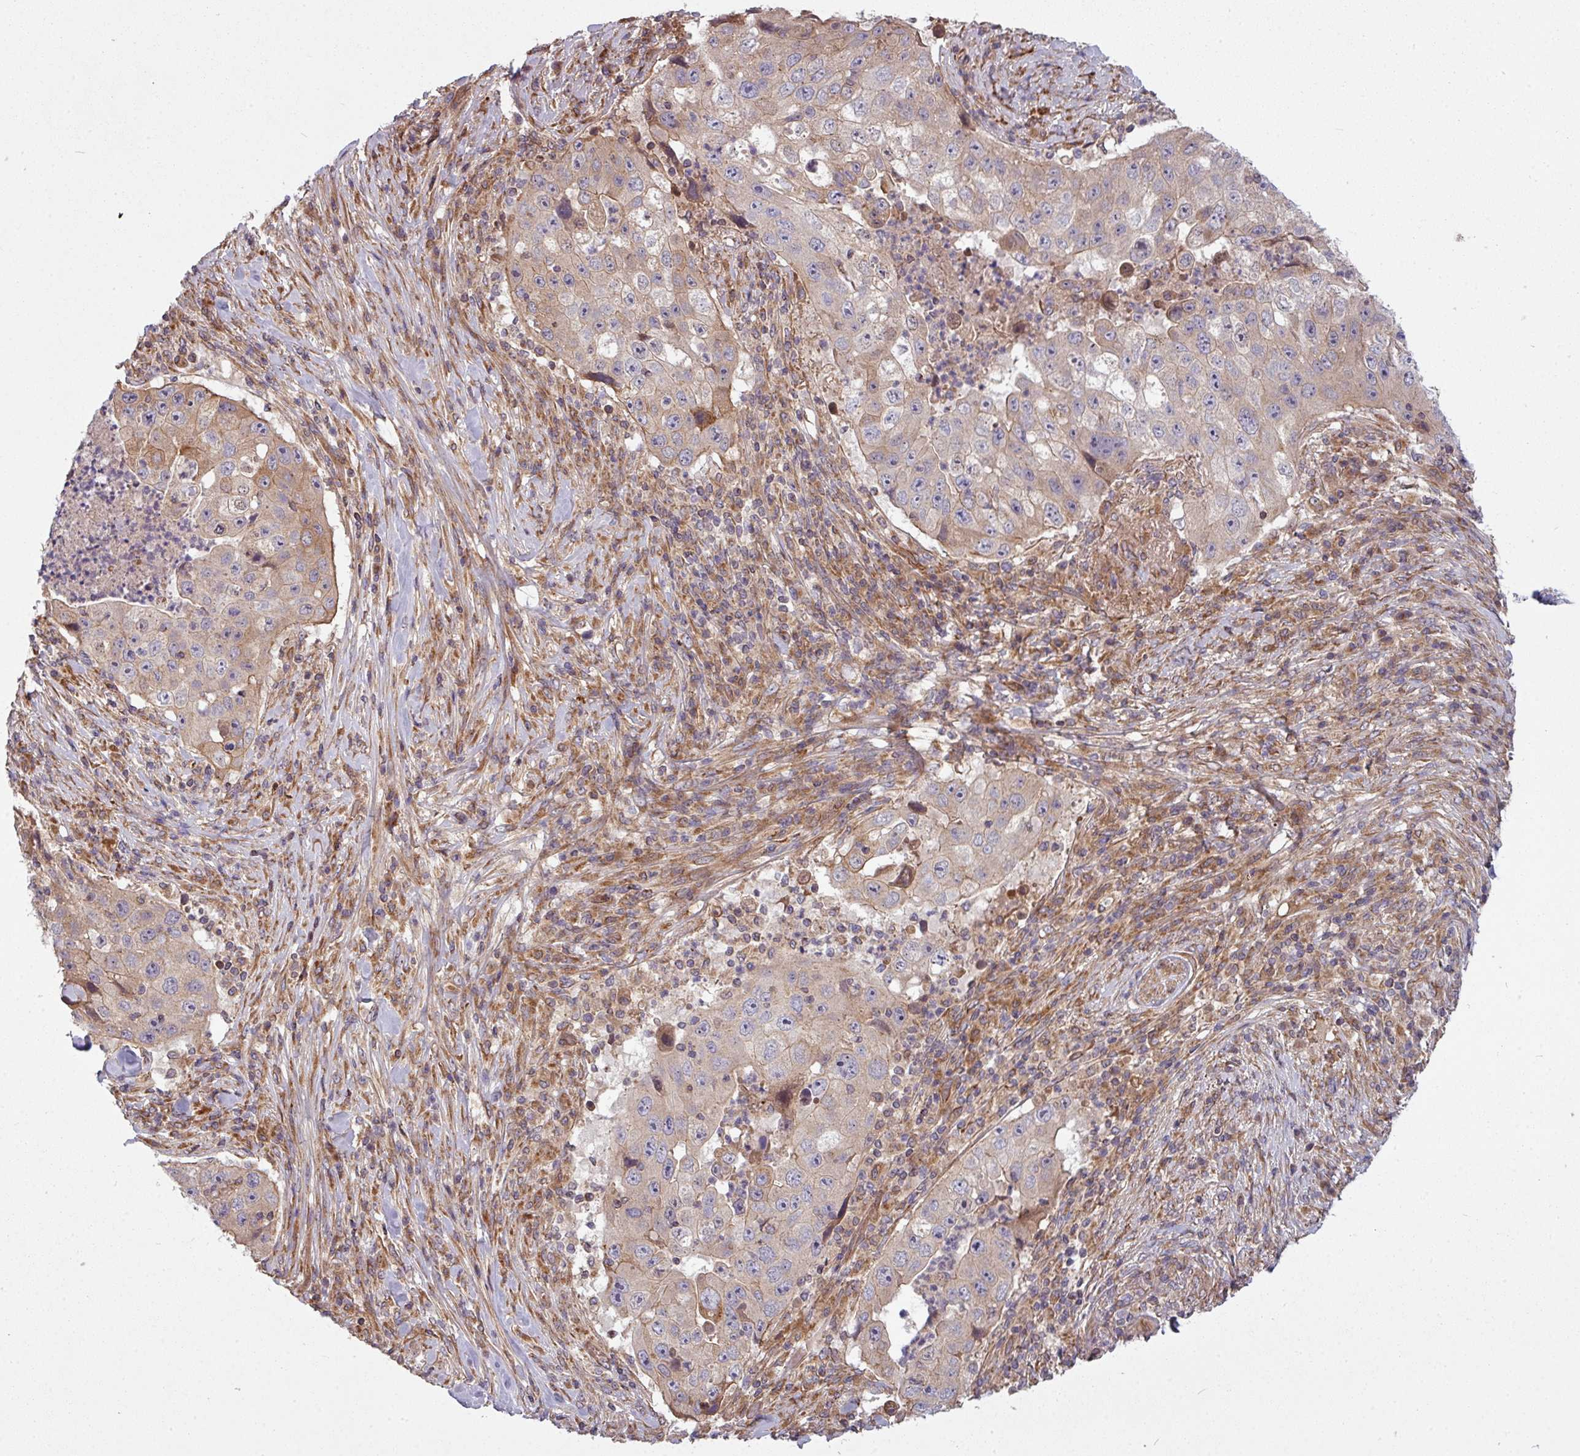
{"staining": {"intensity": "weak", "quantity": "25%-75%", "location": "cytoplasmic/membranous"}, "tissue": "lung cancer", "cell_type": "Tumor cells", "image_type": "cancer", "snomed": [{"axis": "morphology", "description": "Squamous cell carcinoma, NOS"}, {"axis": "topography", "description": "Lung"}], "caption": "Human lung cancer (squamous cell carcinoma) stained with a protein marker shows weak staining in tumor cells.", "gene": "SNRNP25", "patient": {"sex": "male", "age": 64}}